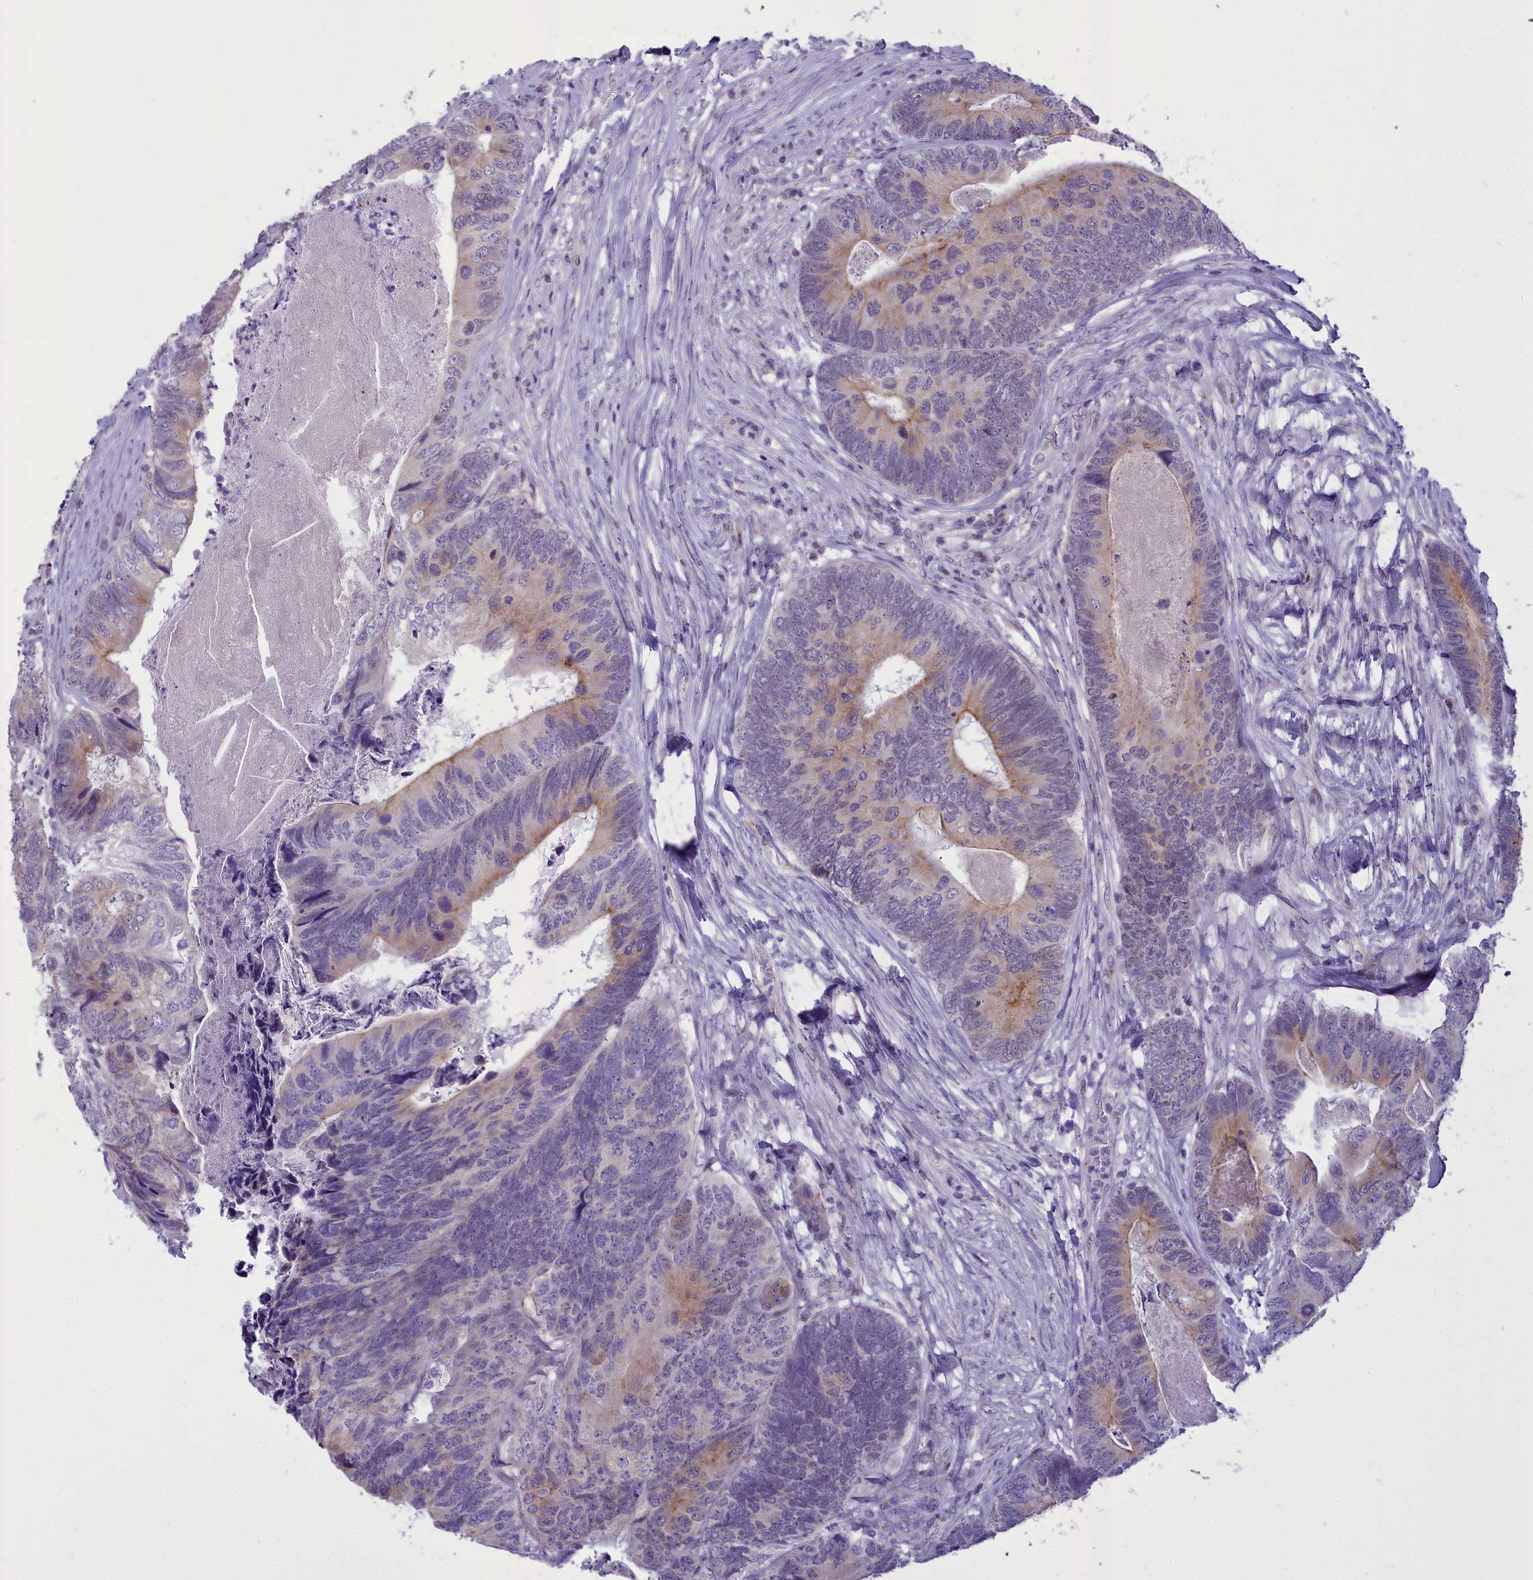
{"staining": {"intensity": "moderate", "quantity": "<25%", "location": "cytoplasmic/membranous"}, "tissue": "colorectal cancer", "cell_type": "Tumor cells", "image_type": "cancer", "snomed": [{"axis": "morphology", "description": "Adenocarcinoma, NOS"}, {"axis": "topography", "description": "Colon"}], "caption": "Immunohistochemical staining of human colorectal cancer shows moderate cytoplasmic/membranous protein expression in about <25% of tumor cells.", "gene": "B9D2", "patient": {"sex": "female", "age": 67}}